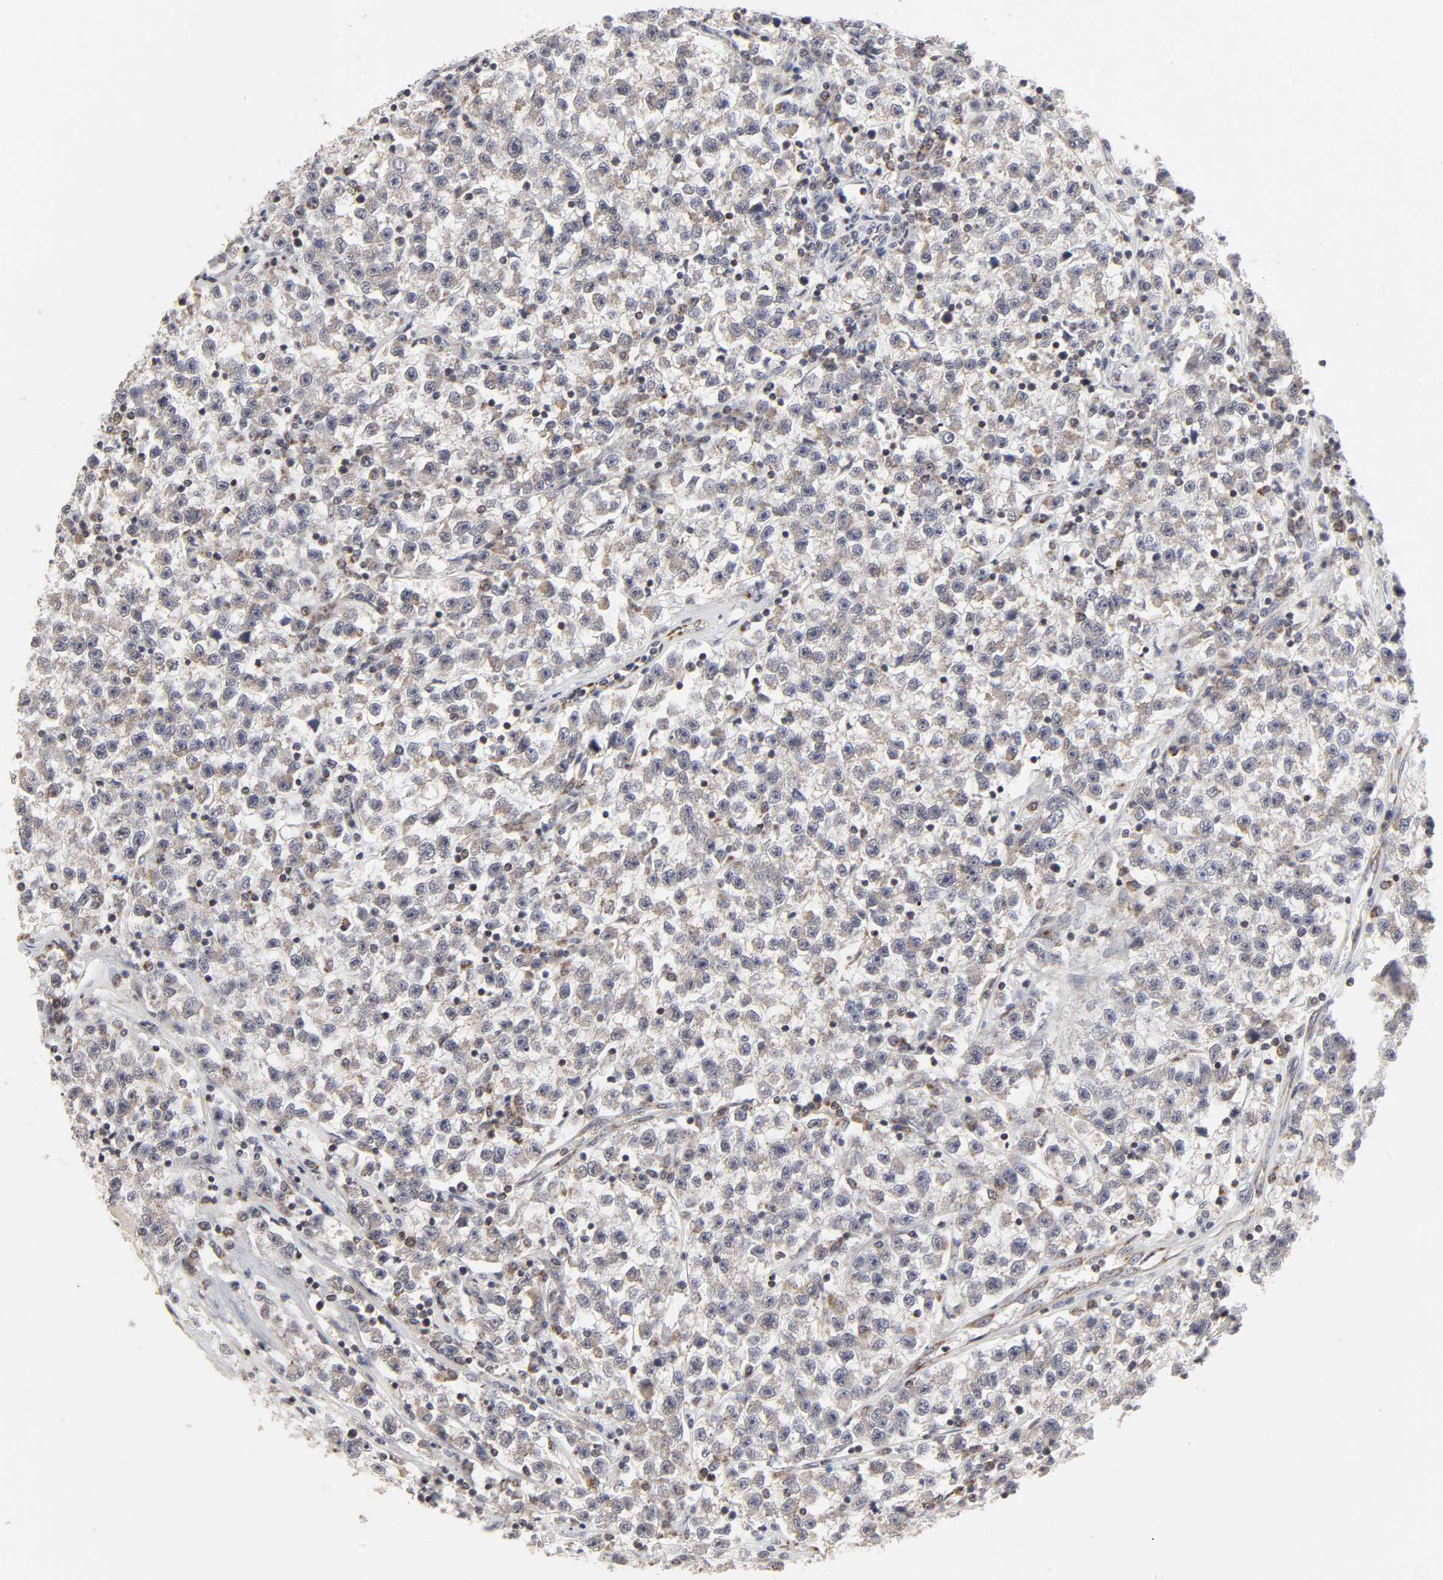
{"staining": {"intensity": "moderate", "quantity": "25%-75%", "location": "cytoplasmic/membranous"}, "tissue": "testis cancer", "cell_type": "Tumor cells", "image_type": "cancer", "snomed": [{"axis": "morphology", "description": "Seminoma, NOS"}, {"axis": "topography", "description": "Testis"}], "caption": "Moderate cytoplasmic/membranous protein staining is present in approximately 25%-75% of tumor cells in testis cancer (seminoma).", "gene": "AUH", "patient": {"sex": "male", "age": 22}}